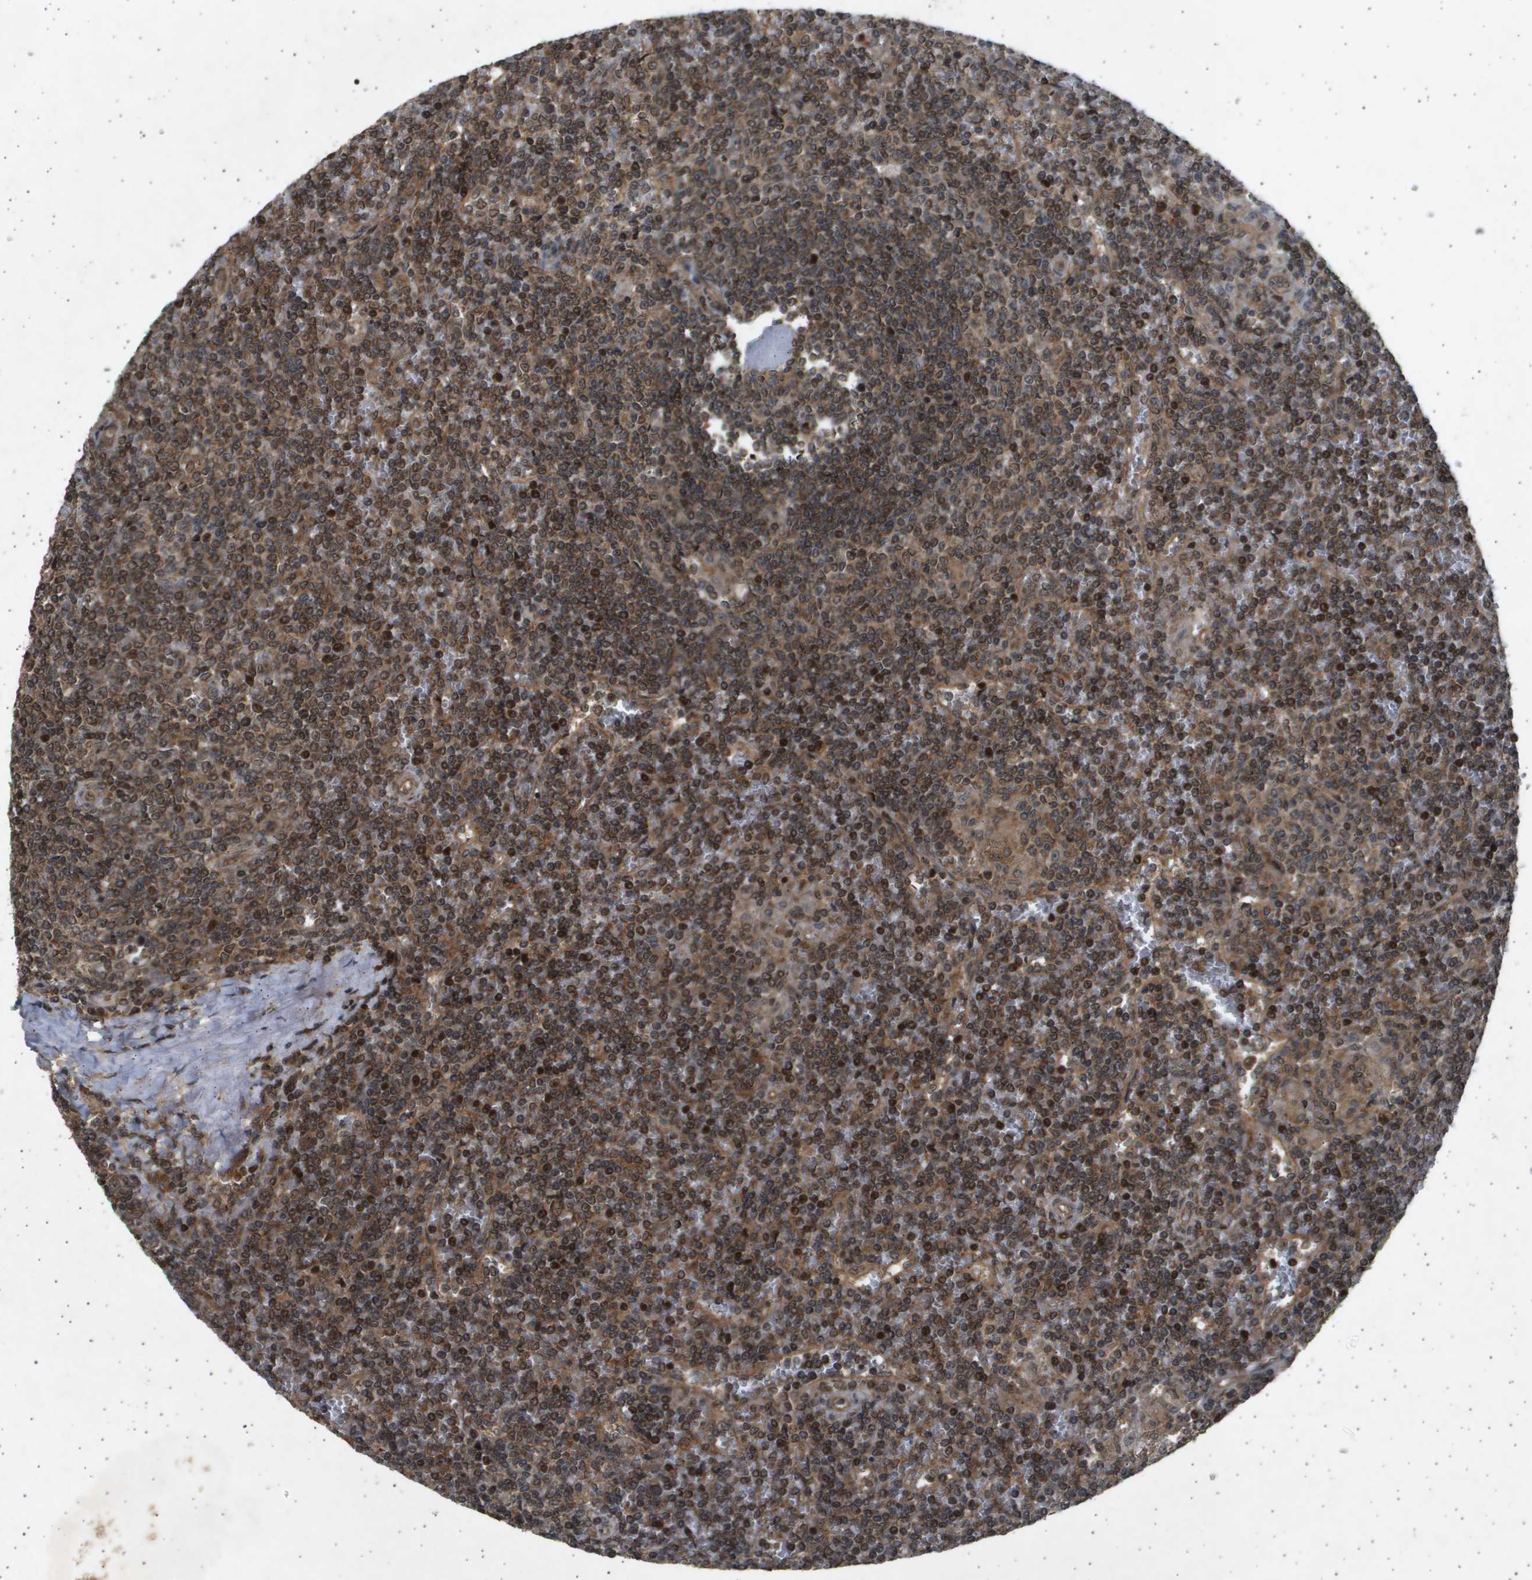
{"staining": {"intensity": "moderate", "quantity": ">75%", "location": "cytoplasmic/membranous,nuclear"}, "tissue": "lymphoma", "cell_type": "Tumor cells", "image_type": "cancer", "snomed": [{"axis": "morphology", "description": "Malignant lymphoma, non-Hodgkin's type, Low grade"}, {"axis": "topography", "description": "Spleen"}], "caption": "Lymphoma stained with DAB IHC reveals medium levels of moderate cytoplasmic/membranous and nuclear staining in about >75% of tumor cells.", "gene": "TNRC6A", "patient": {"sex": "female", "age": 19}}